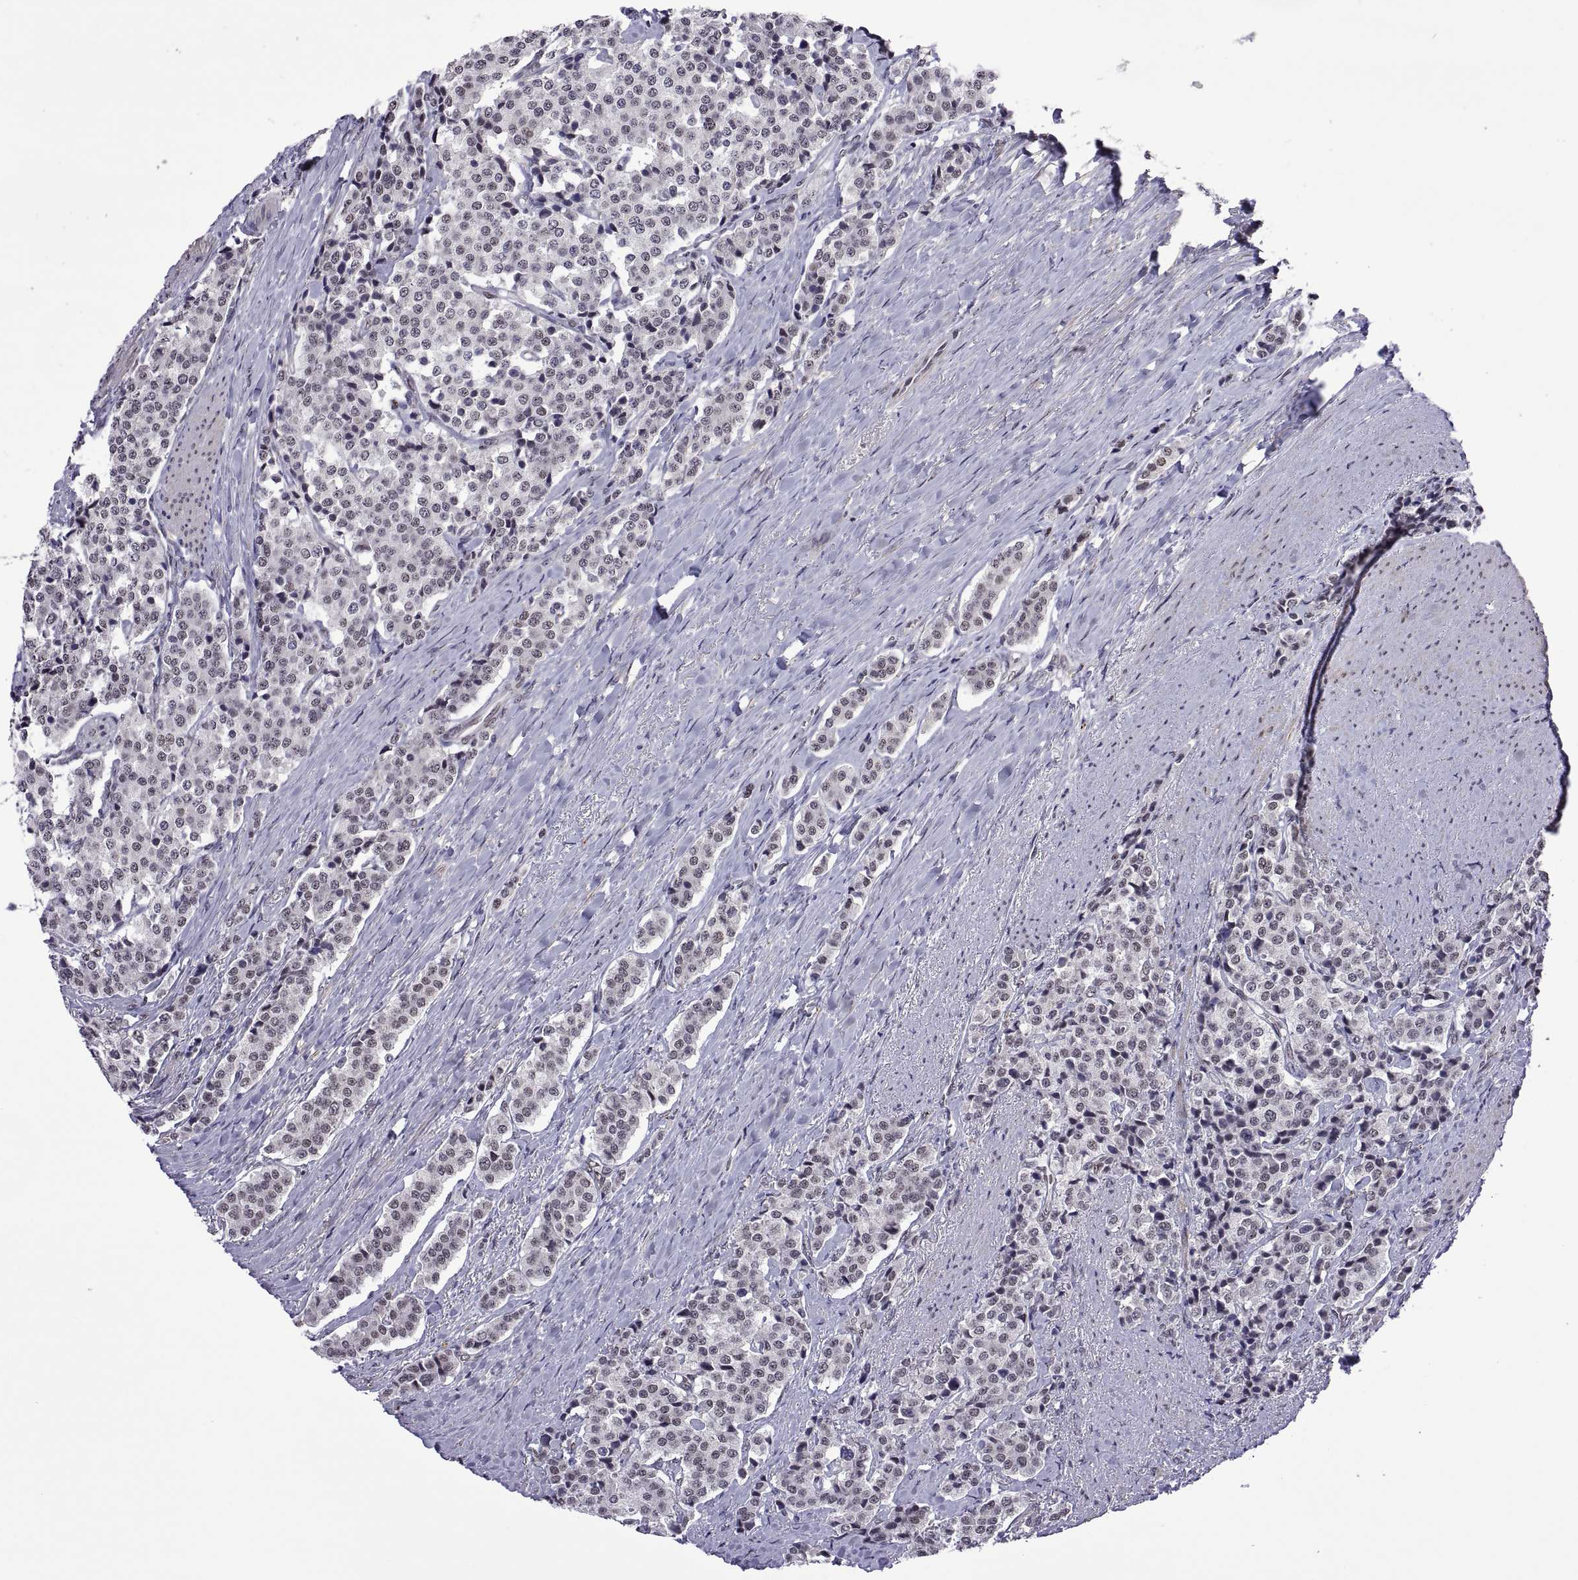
{"staining": {"intensity": "negative", "quantity": "none", "location": "none"}, "tissue": "carcinoid", "cell_type": "Tumor cells", "image_type": "cancer", "snomed": [{"axis": "morphology", "description": "Carcinoid, malignant, NOS"}, {"axis": "topography", "description": "Small intestine"}], "caption": "Human malignant carcinoid stained for a protein using immunohistochemistry (IHC) demonstrates no expression in tumor cells.", "gene": "NR4A1", "patient": {"sex": "female", "age": 58}}